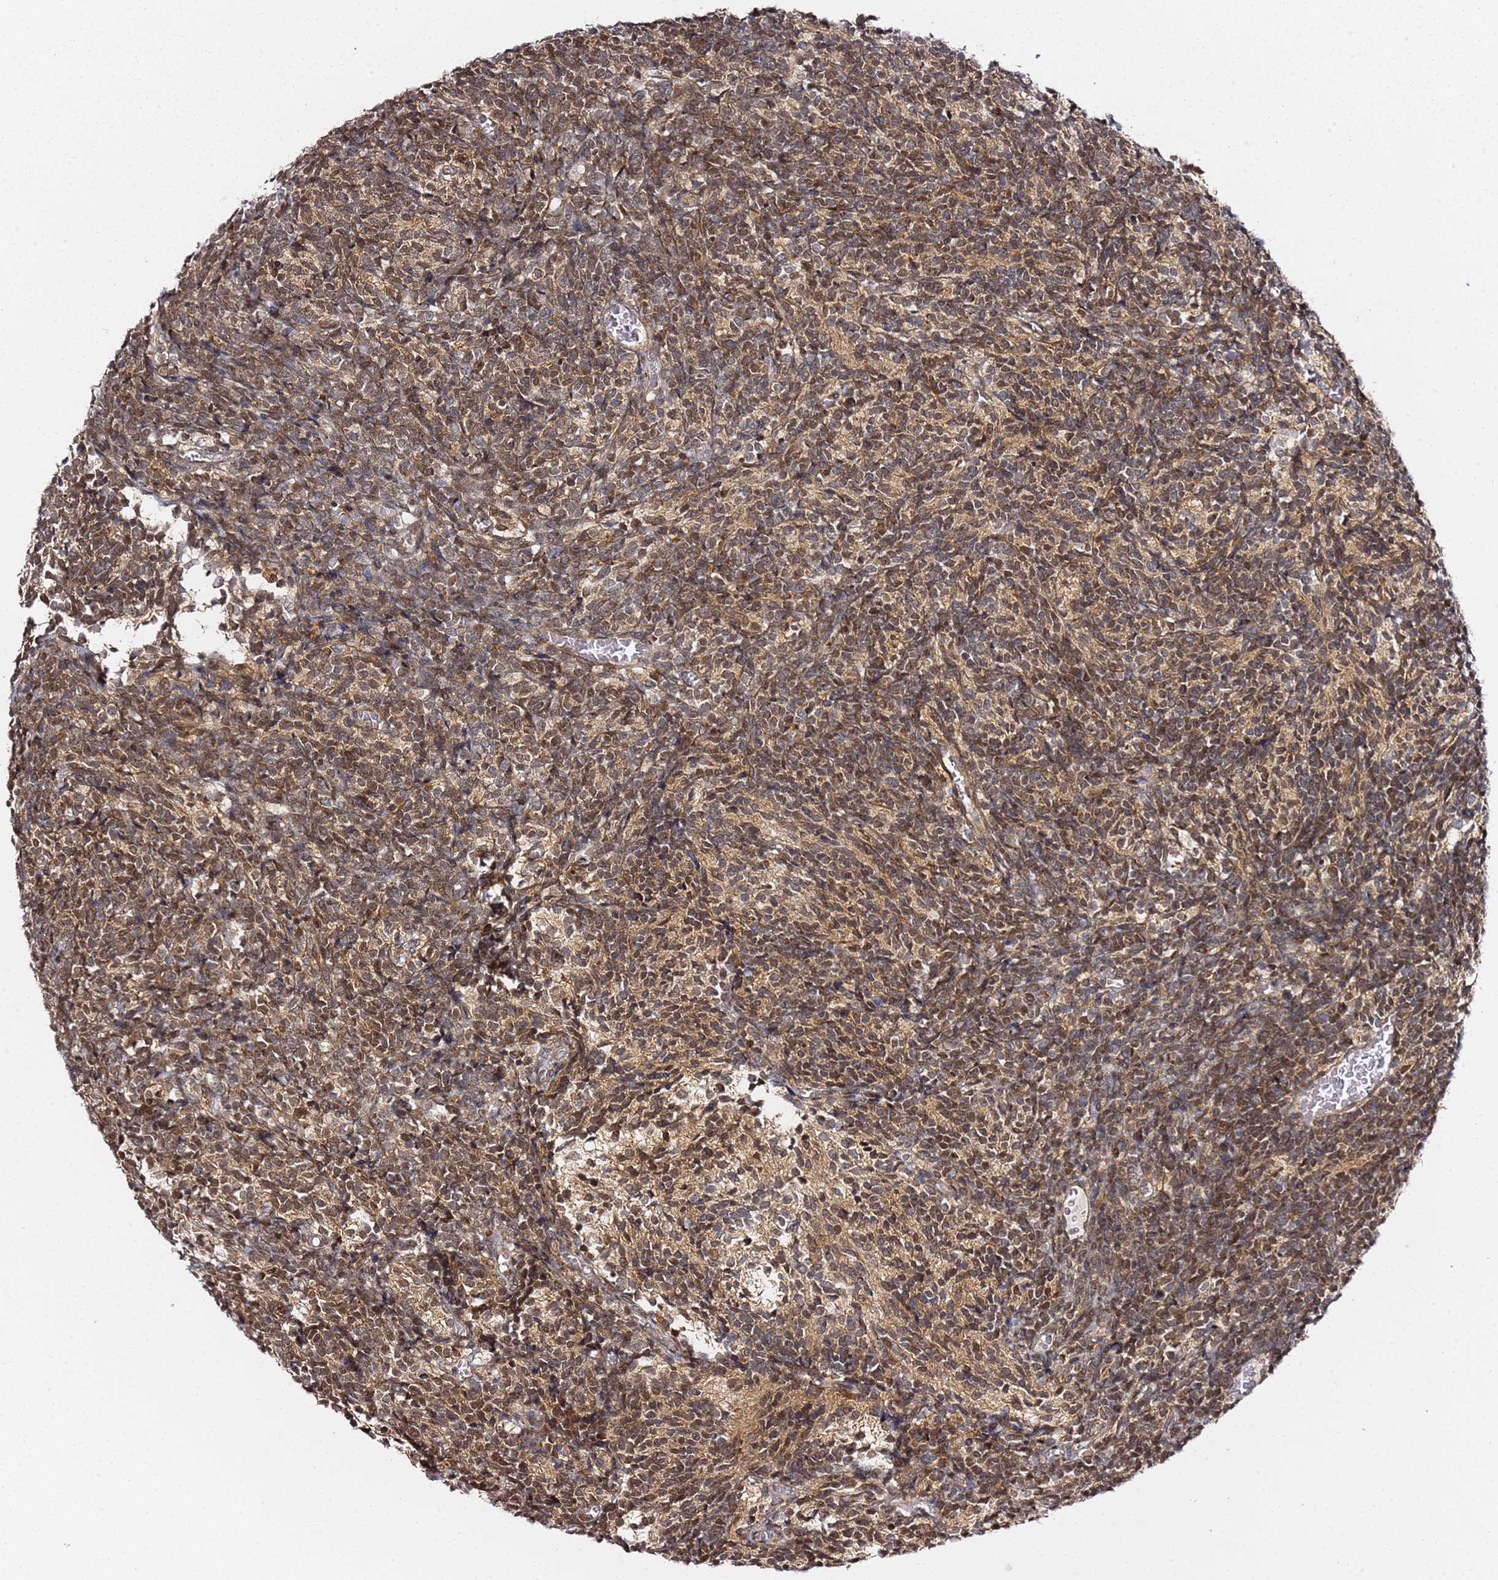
{"staining": {"intensity": "moderate", "quantity": "25%-75%", "location": "cytoplasmic/membranous,nuclear"}, "tissue": "glioma", "cell_type": "Tumor cells", "image_type": "cancer", "snomed": [{"axis": "morphology", "description": "Glioma, malignant, Low grade"}, {"axis": "topography", "description": "Brain"}], "caption": "Malignant glioma (low-grade) tissue reveals moderate cytoplasmic/membranous and nuclear positivity in about 25%-75% of tumor cells, visualized by immunohistochemistry.", "gene": "PRKAB2", "patient": {"sex": "female", "age": 1}}